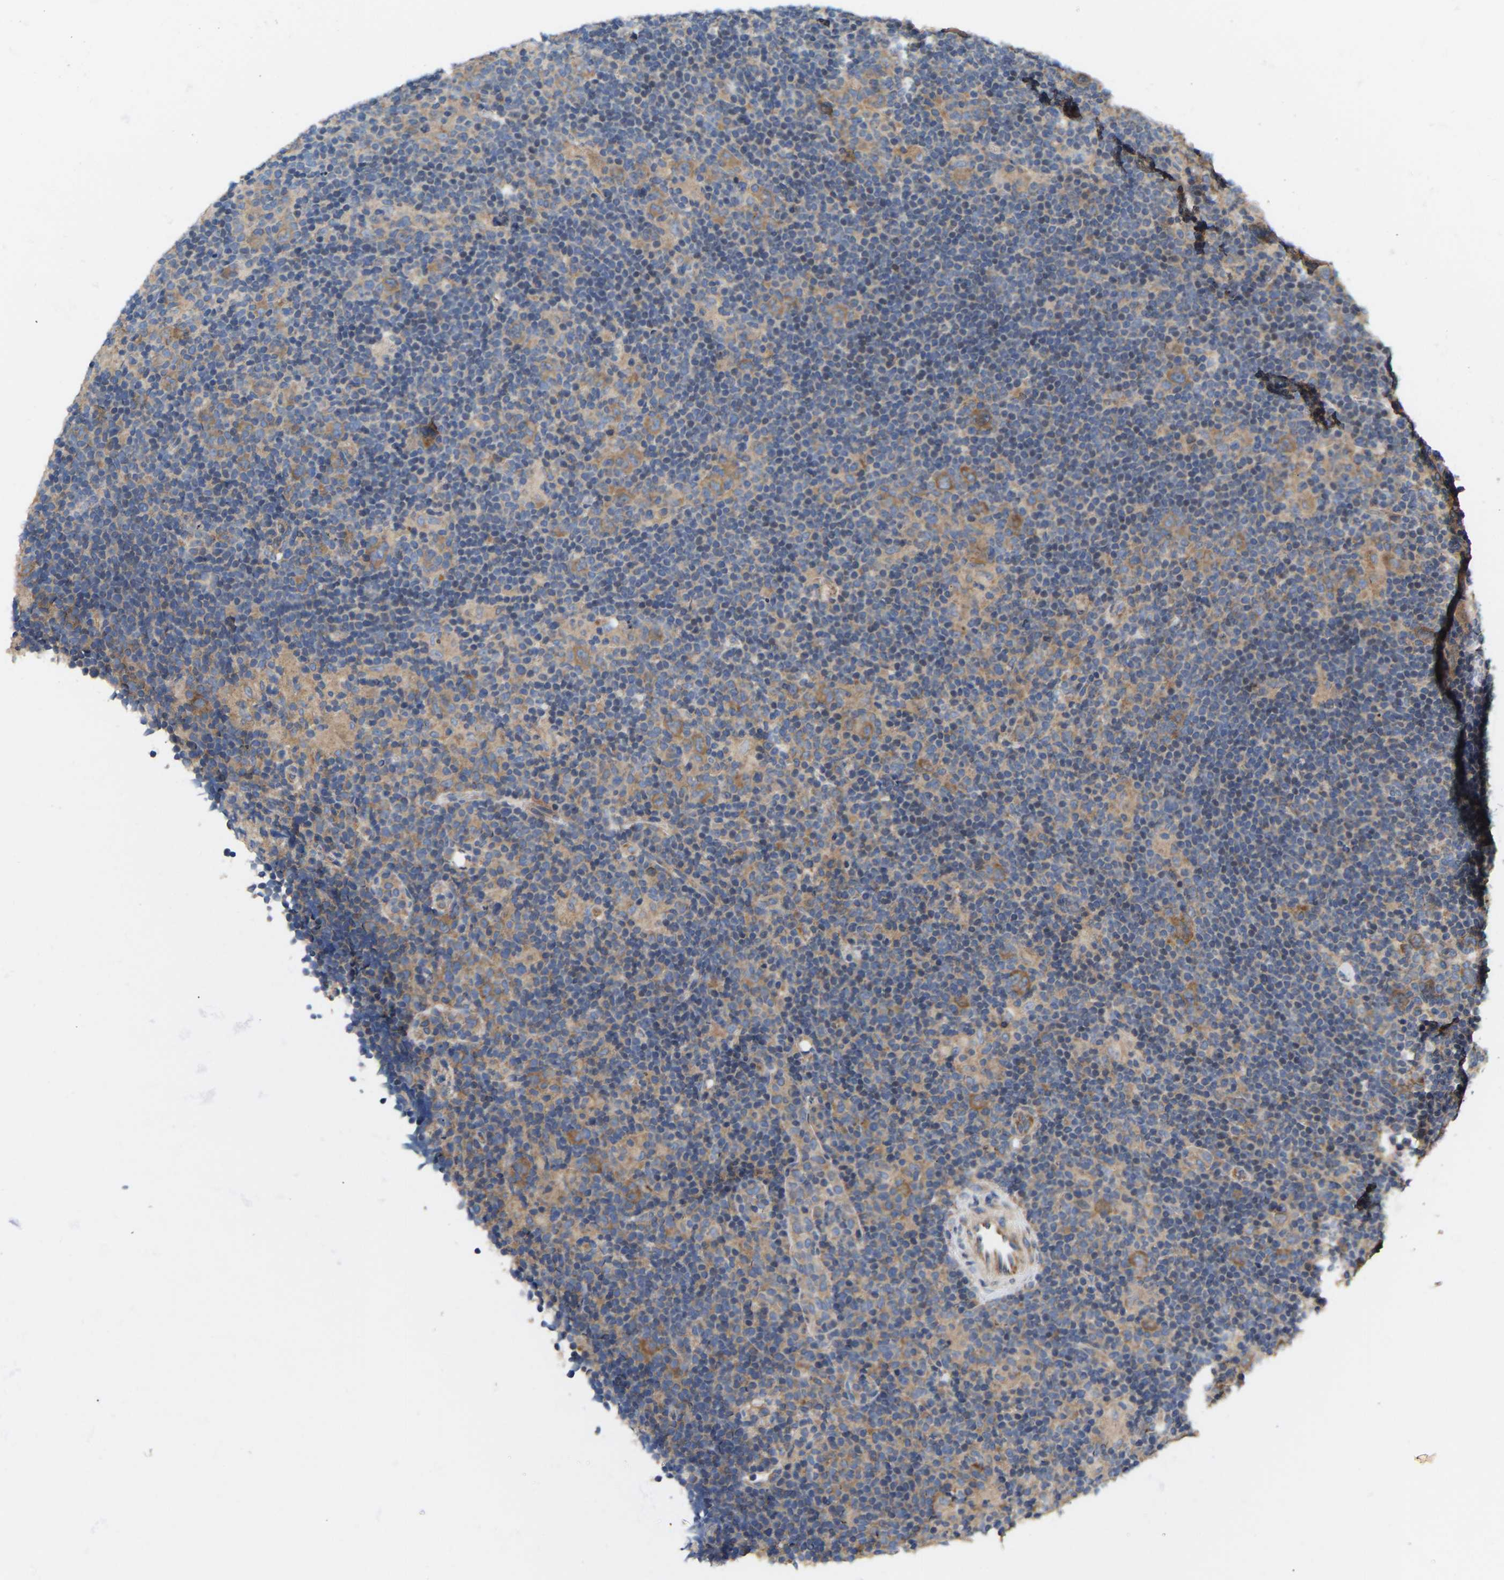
{"staining": {"intensity": "moderate", "quantity": ">75%", "location": "cytoplasmic/membranous"}, "tissue": "lymphoma", "cell_type": "Tumor cells", "image_type": "cancer", "snomed": [{"axis": "morphology", "description": "Hodgkin's disease, NOS"}, {"axis": "topography", "description": "Lymph node"}], "caption": "A brown stain highlights moderate cytoplasmic/membranous staining of a protein in Hodgkin's disease tumor cells.", "gene": "AIMP2", "patient": {"sex": "female", "age": 57}}